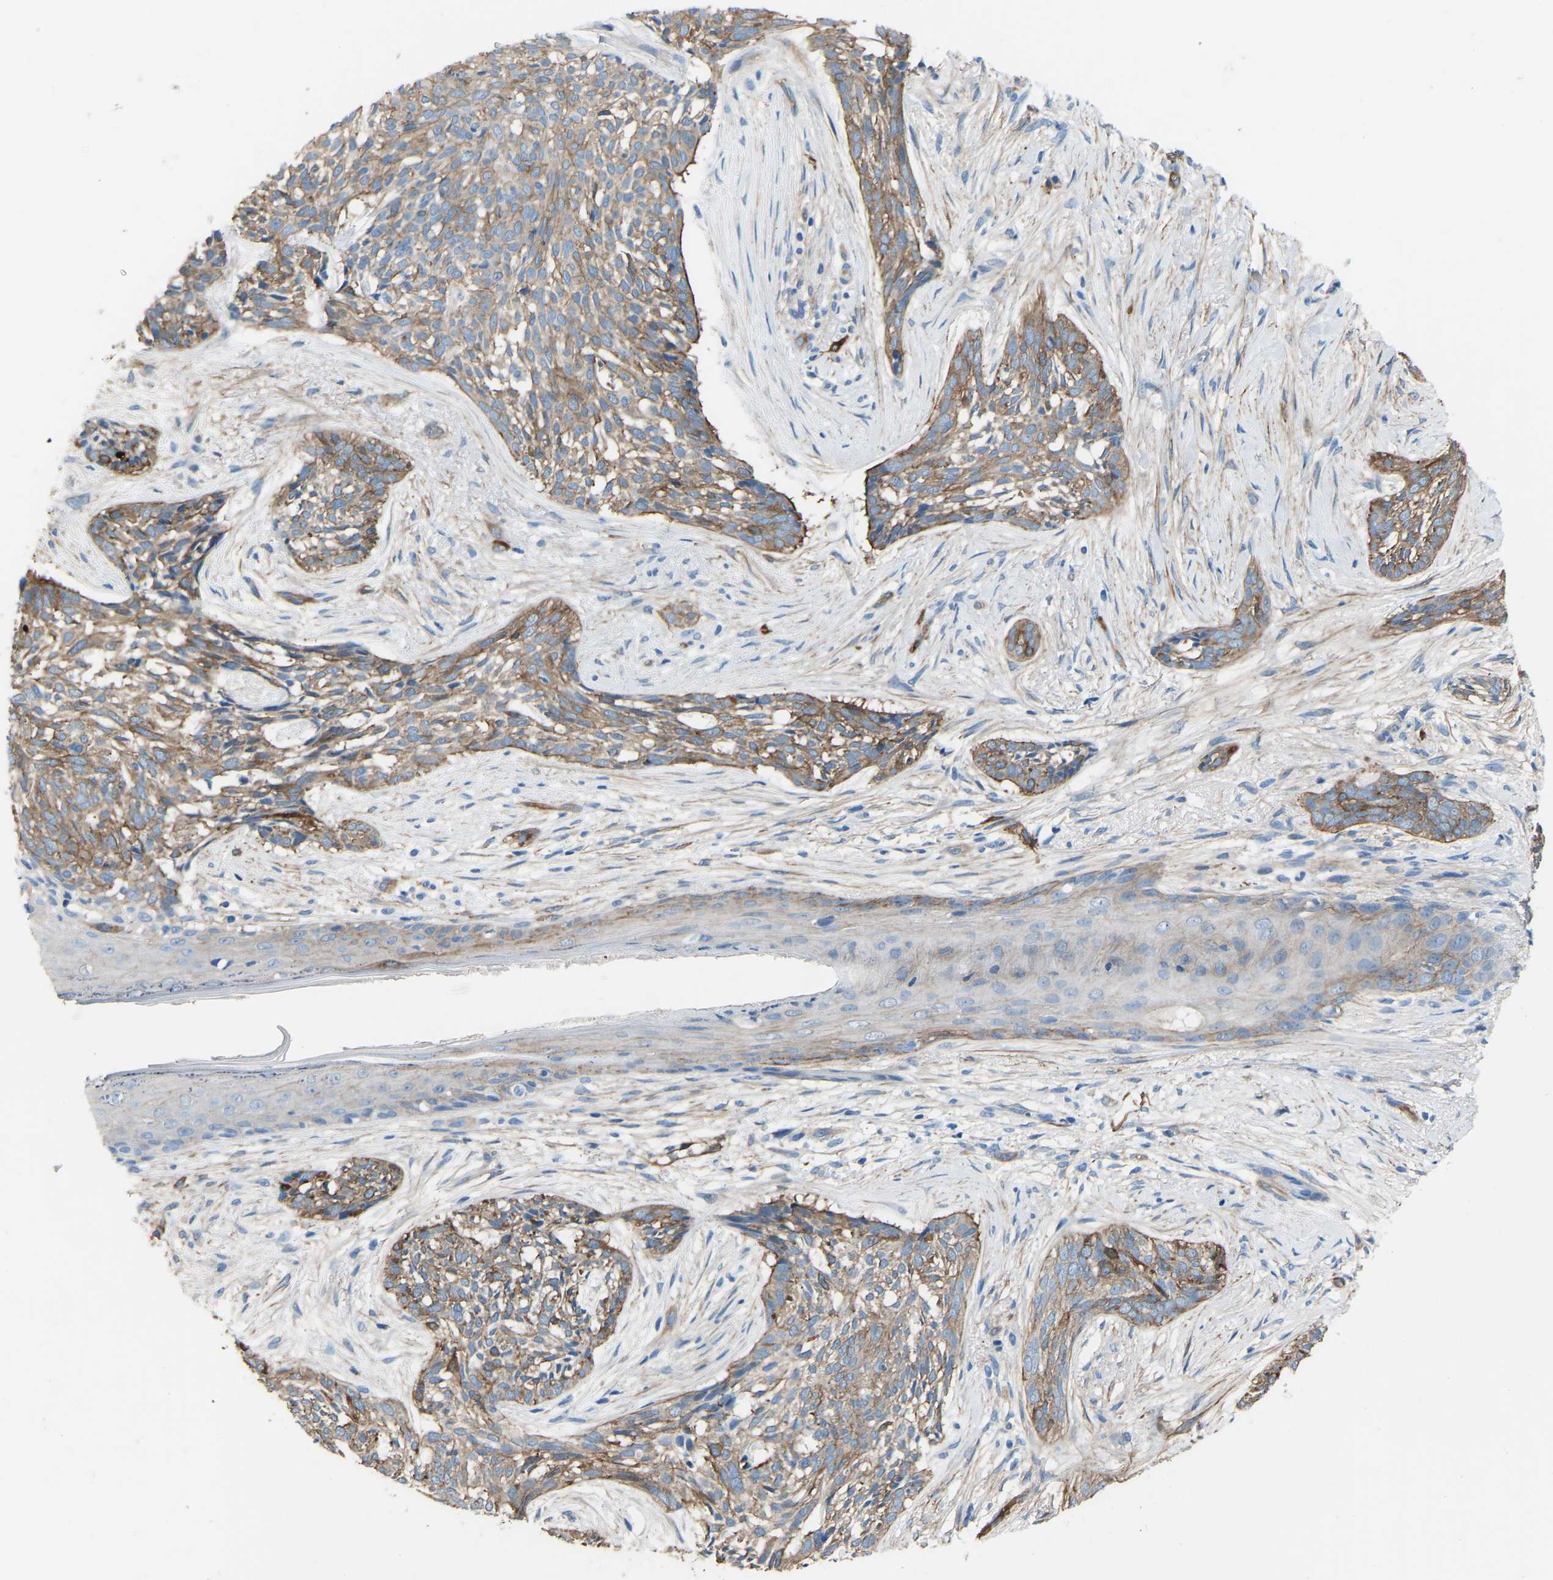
{"staining": {"intensity": "moderate", "quantity": ">75%", "location": "cytoplasmic/membranous"}, "tissue": "skin cancer", "cell_type": "Tumor cells", "image_type": "cancer", "snomed": [{"axis": "morphology", "description": "Basal cell carcinoma"}, {"axis": "topography", "description": "Skin"}], "caption": "IHC (DAB (3,3'-diaminobenzidine)) staining of skin basal cell carcinoma exhibits moderate cytoplasmic/membranous protein positivity in approximately >75% of tumor cells.", "gene": "MYH10", "patient": {"sex": "female", "age": 88}}